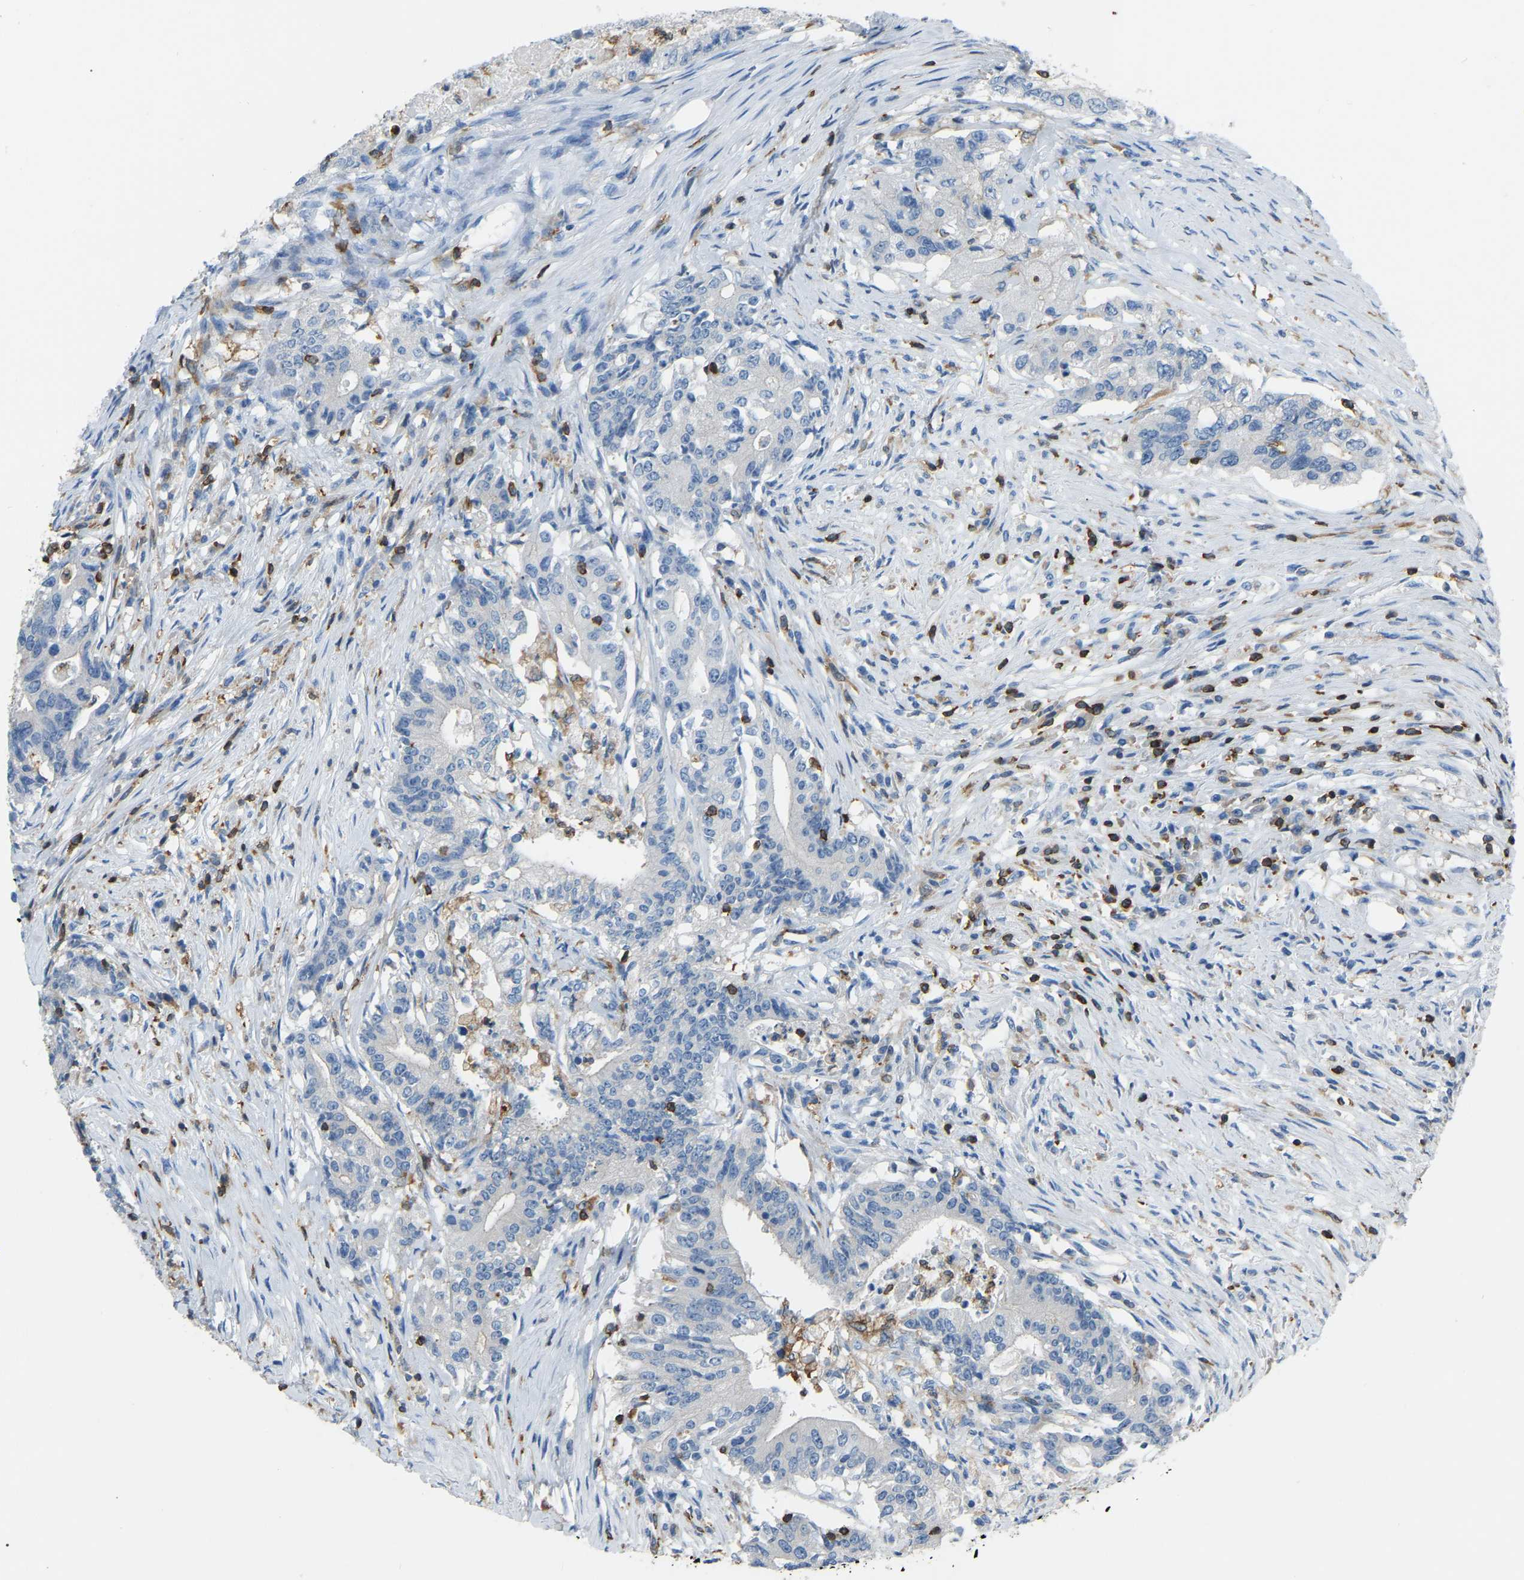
{"staining": {"intensity": "negative", "quantity": "none", "location": "none"}, "tissue": "colorectal cancer", "cell_type": "Tumor cells", "image_type": "cancer", "snomed": [{"axis": "morphology", "description": "Adenocarcinoma, NOS"}, {"axis": "topography", "description": "Colon"}], "caption": "A histopathology image of adenocarcinoma (colorectal) stained for a protein exhibits no brown staining in tumor cells.", "gene": "ARHGAP45", "patient": {"sex": "female", "age": 77}}